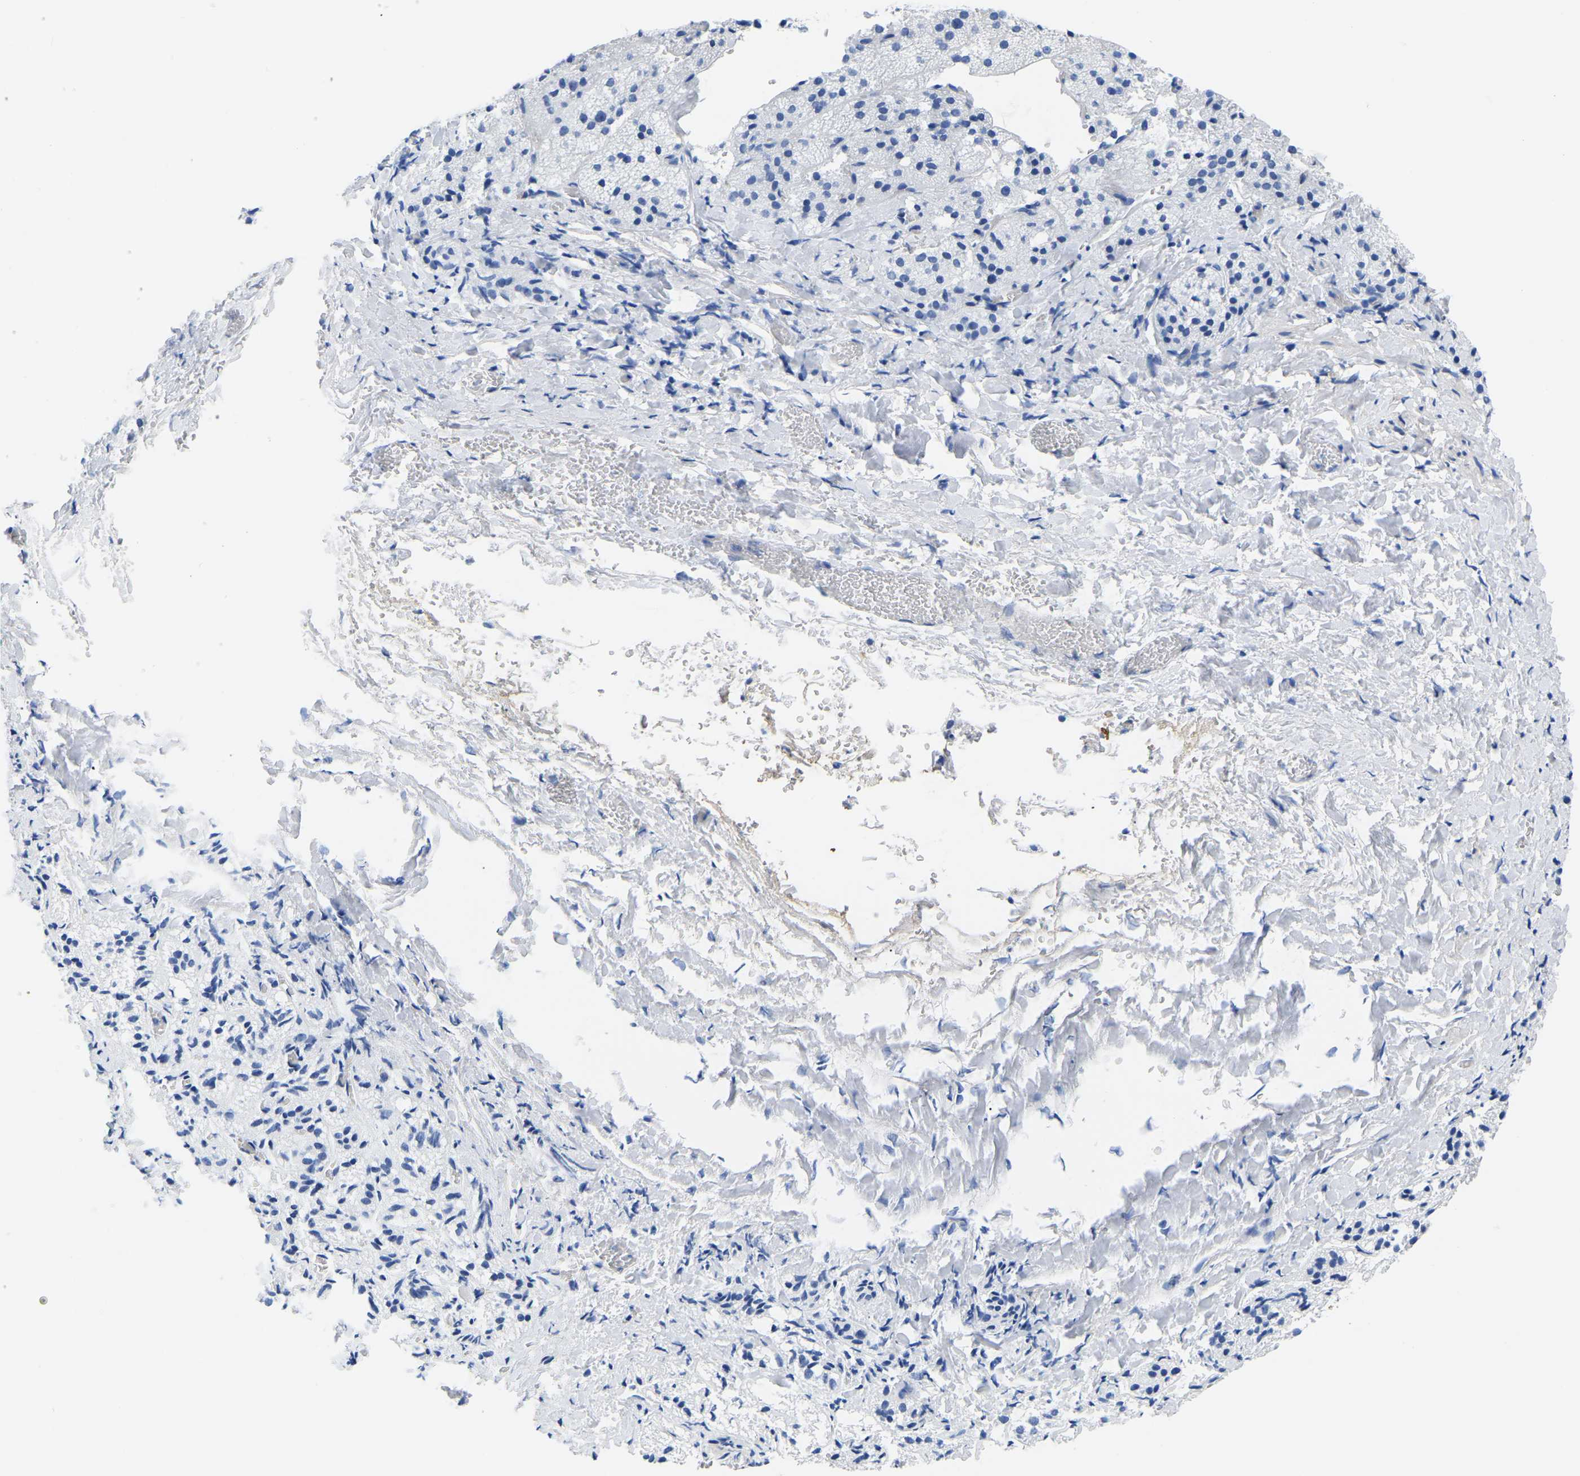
{"staining": {"intensity": "negative", "quantity": "none", "location": "none"}, "tissue": "adrenal gland", "cell_type": "Glandular cells", "image_type": "normal", "snomed": [{"axis": "morphology", "description": "Normal tissue, NOS"}, {"axis": "topography", "description": "Adrenal gland"}], "caption": "This is an immunohistochemistry (IHC) micrograph of benign human adrenal gland. There is no positivity in glandular cells.", "gene": "UPK3A", "patient": {"sex": "female", "age": 44}}